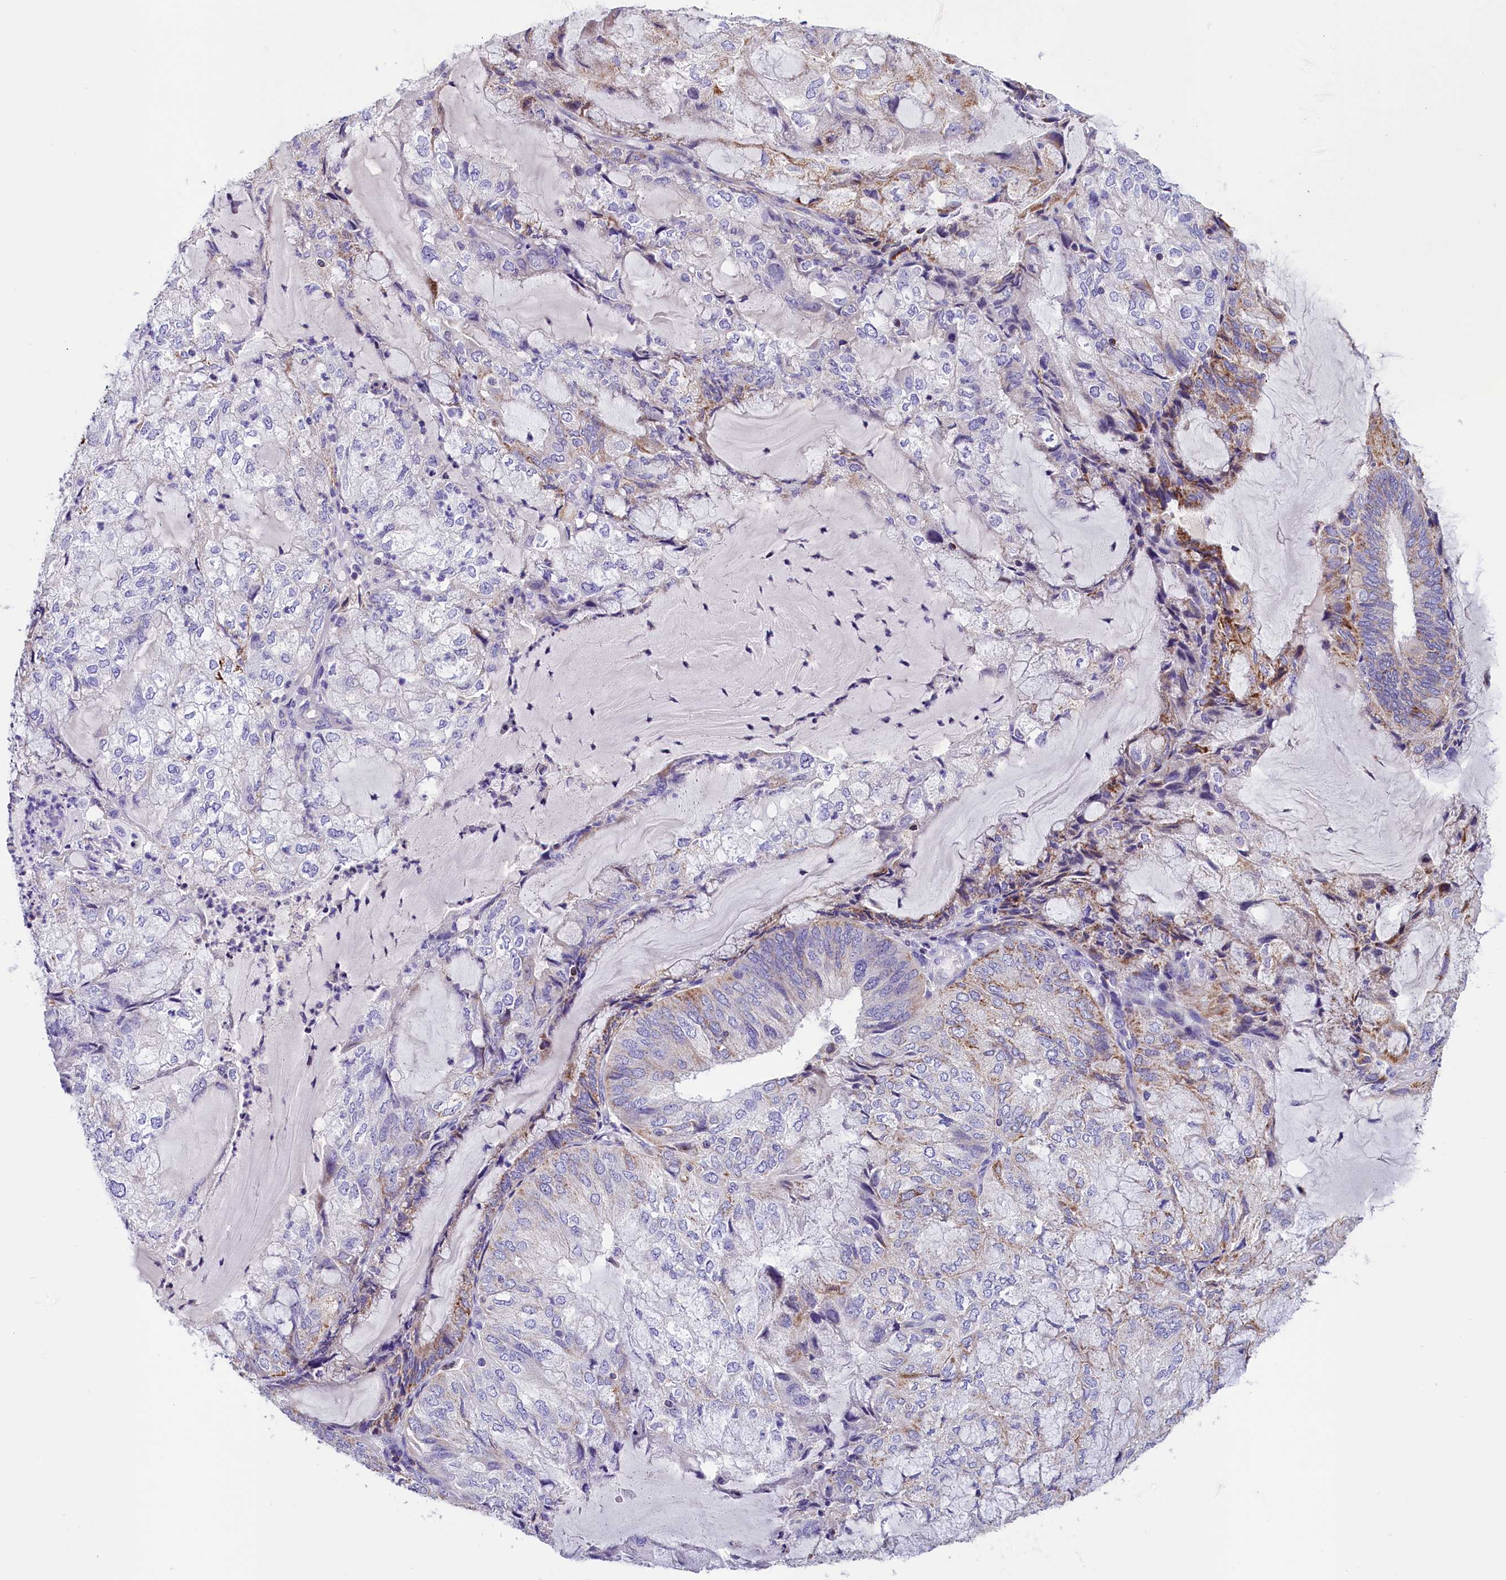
{"staining": {"intensity": "moderate", "quantity": "<25%", "location": "cytoplasmic/membranous"}, "tissue": "endometrial cancer", "cell_type": "Tumor cells", "image_type": "cancer", "snomed": [{"axis": "morphology", "description": "Adenocarcinoma, NOS"}, {"axis": "topography", "description": "Endometrium"}], "caption": "Endometrial cancer (adenocarcinoma) stained with immunohistochemistry exhibits moderate cytoplasmic/membranous expression in approximately <25% of tumor cells.", "gene": "ABAT", "patient": {"sex": "female", "age": 81}}